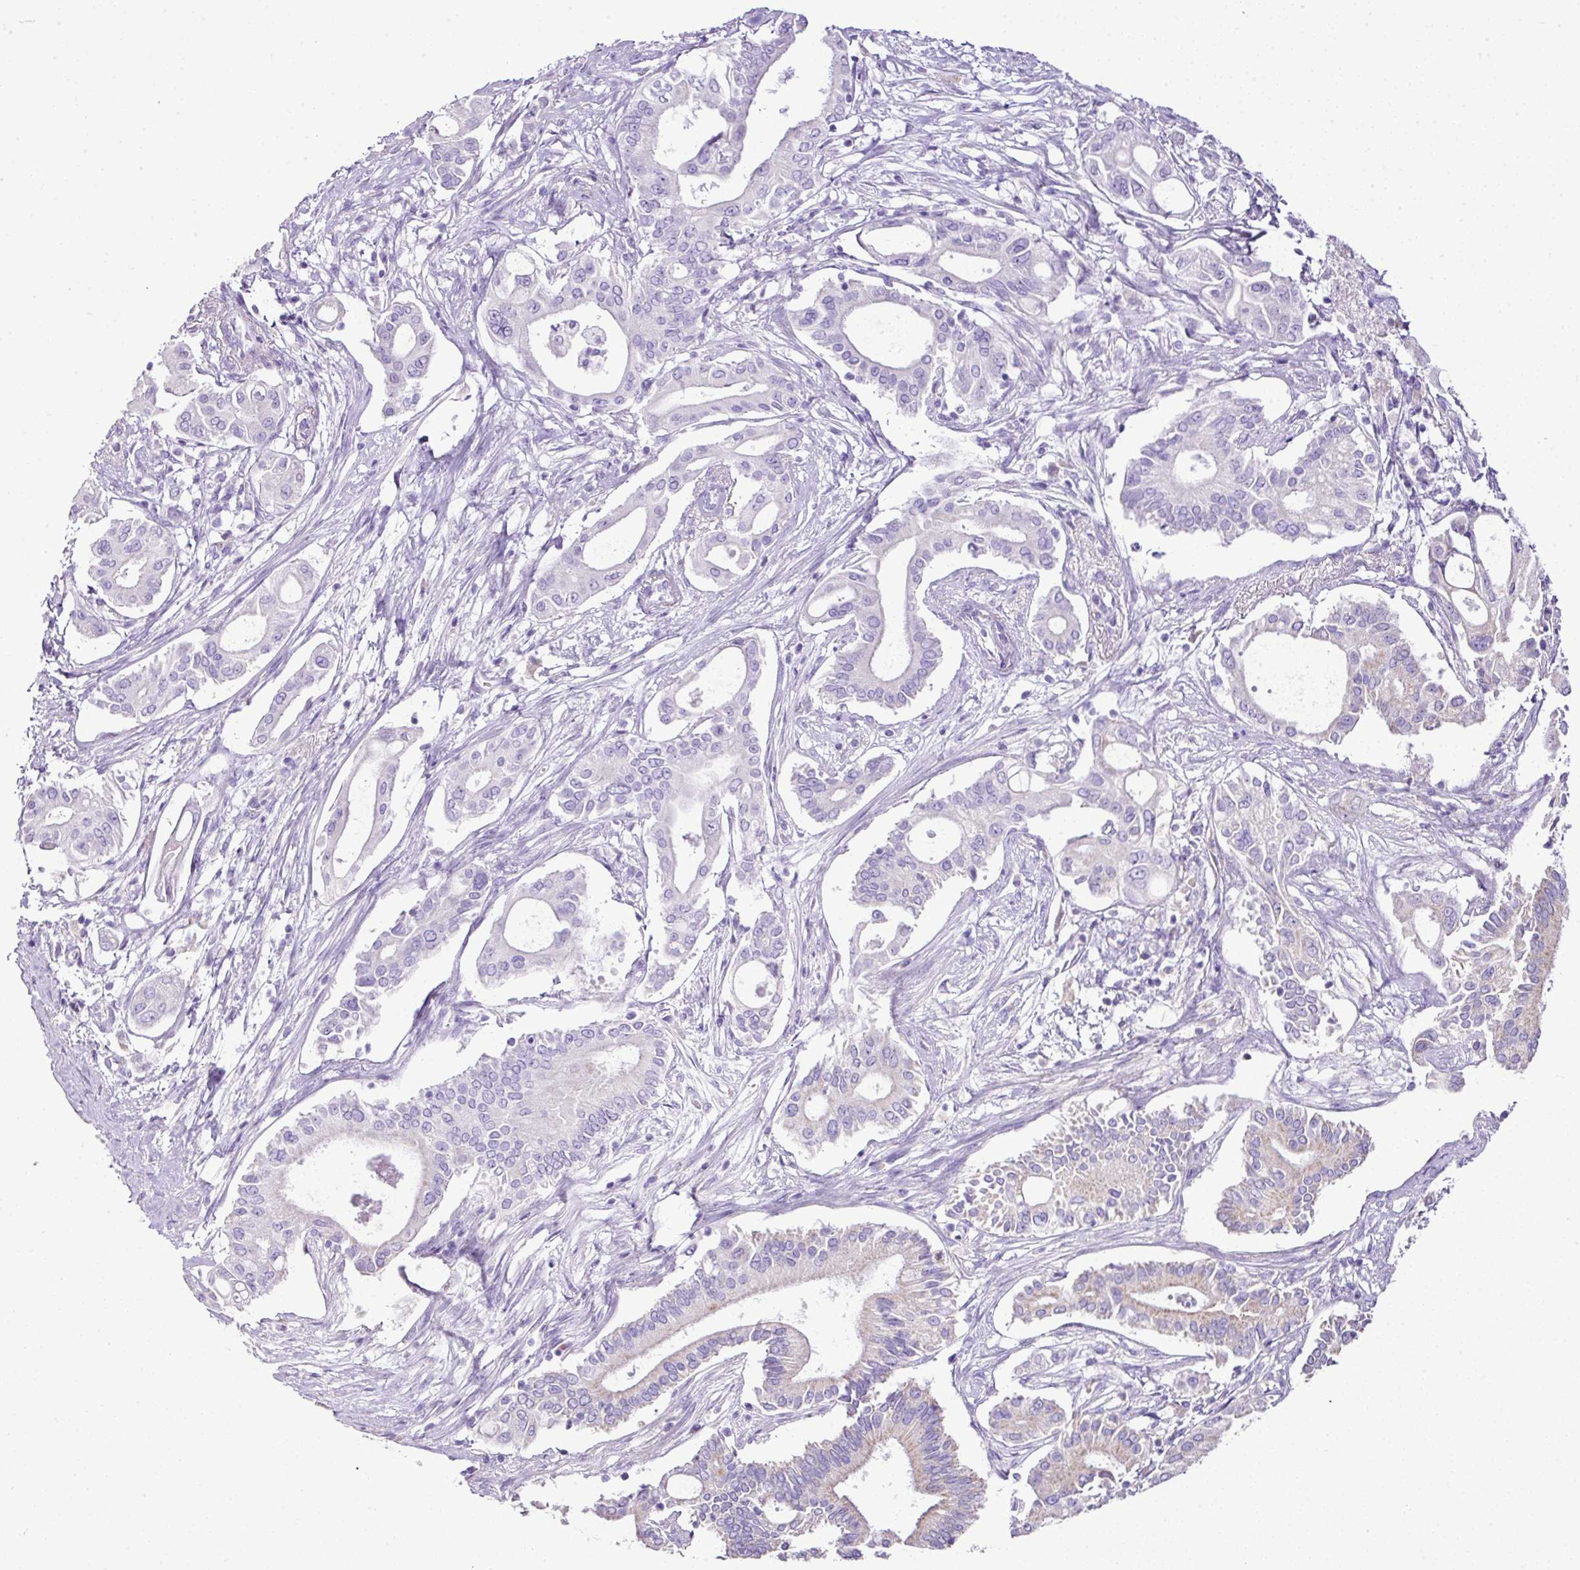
{"staining": {"intensity": "moderate", "quantity": "25%-75%", "location": "cytoplasmic/membranous"}, "tissue": "pancreatic cancer", "cell_type": "Tumor cells", "image_type": "cancer", "snomed": [{"axis": "morphology", "description": "Adenocarcinoma, NOS"}, {"axis": "topography", "description": "Pancreas"}], "caption": "Immunohistochemical staining of human pancreatic cancer demonstrates medium levels of moderate cytoplasmic/membranous expression in approximately 25%-75% of tumor cells.", "gene": "PGAP4", "patient": {"sex": "female", "age": 68}}